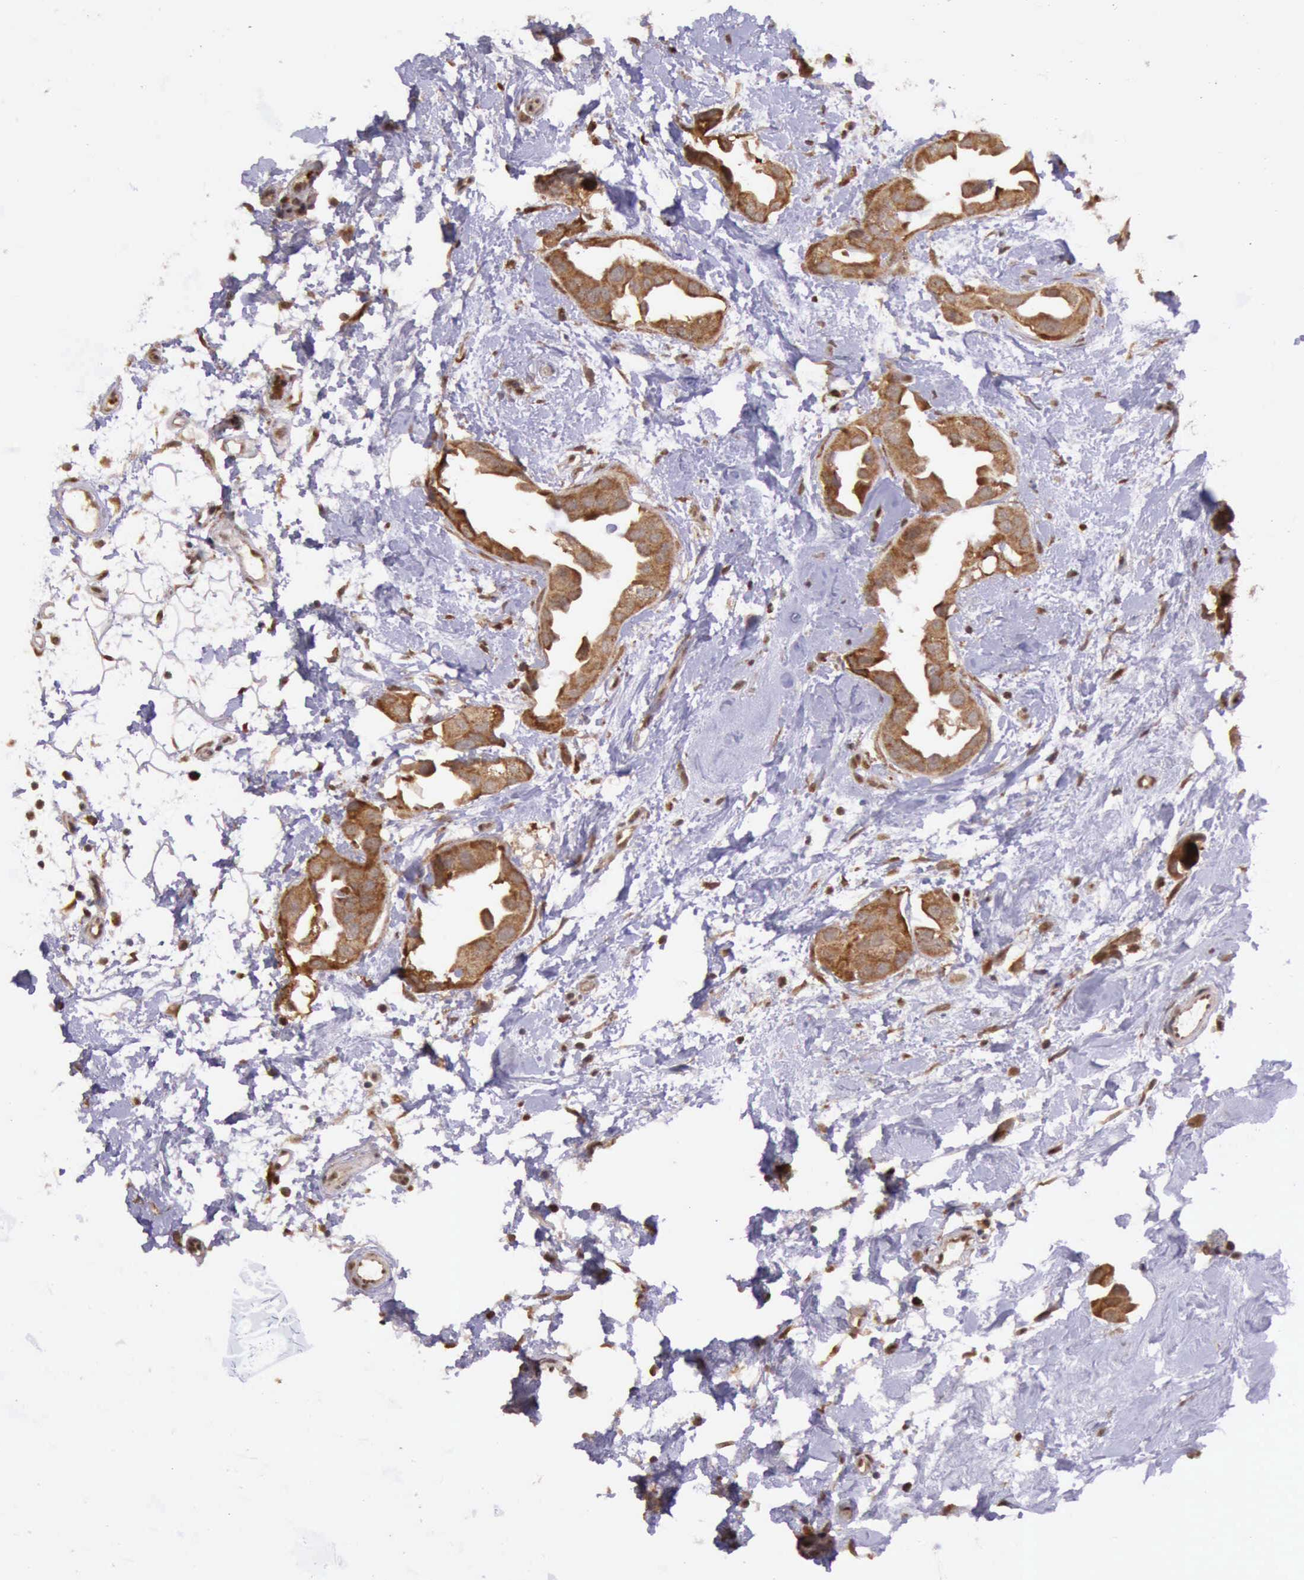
{"staining": {"intensity": "strong", "quantity": ">75%", "location": "cytoplasmic/membranous"}, "tissue": "breast cancer", "cell_type": "Tumor cells", "image_type": "cancer", "snomed": [{"axis": "morphology", "description": "Duct carcinoma"}, {"axis": "topography", "description": "Breast"}], "caption": "Immunohistochemical staining of breast cancer (intraductal carcinoma) demonstrates high levels of strong cytoplasmic/membranous protein positivity in about >75% of tumor cells.", "gene": "ARMCX3", "patient": {"sex": "female", "age": 40}}